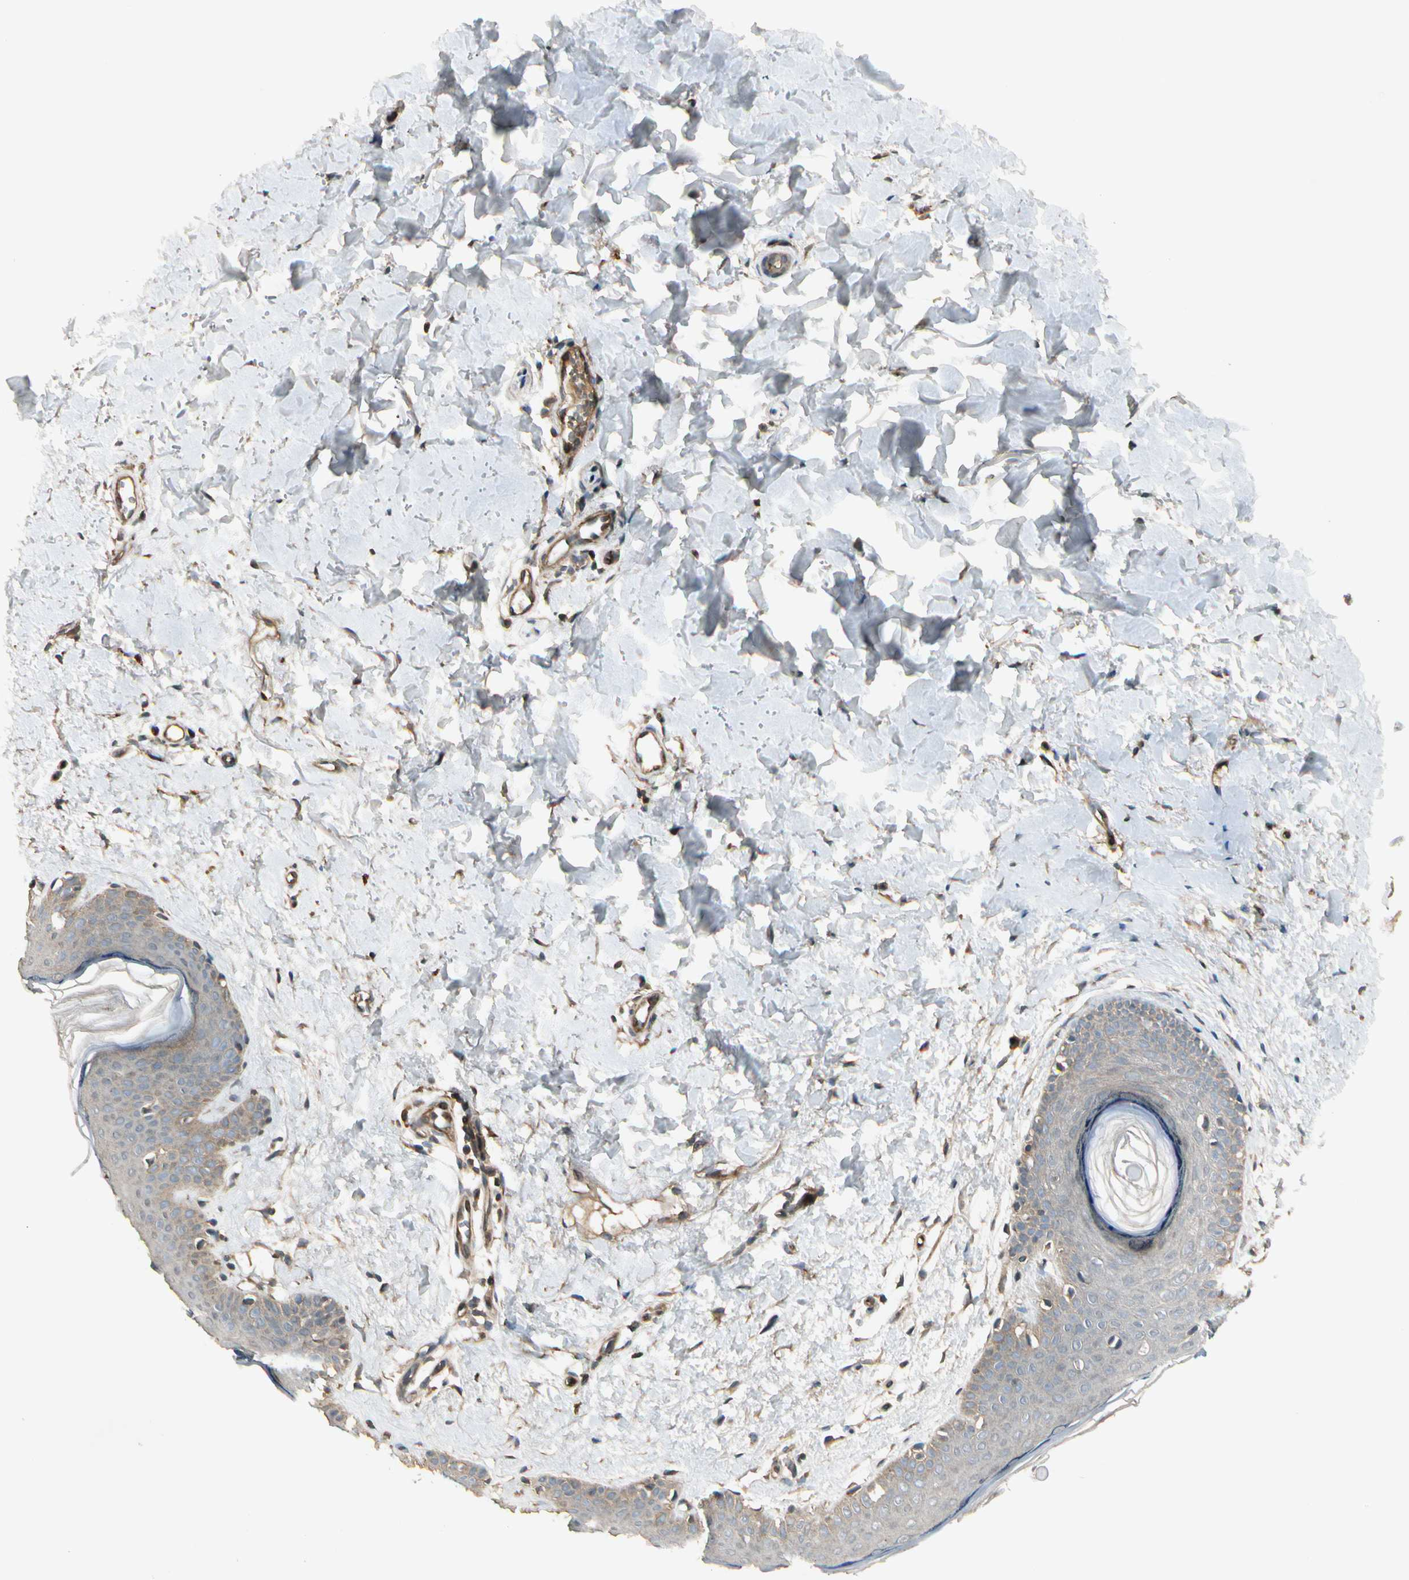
{"staining": {"intensity": "moderate", "quantity": ">75%", "location": "cytoplasmic/membranous"}, "tissue": "skin", "cell_type": "Fibroblasts", "image_type": "normal", "snomed": [{"axis": "morphology", "description": "Normal tissue, NOS"}, {"axis": "topography", "description": "Skin"}], "caption": "Immunohistochemical staining of benign skin reveals >75% levels of moderate cytoplasmic/membranous protein staining in about >75% of fibroblasts.", "gene": "ACVR1", "patient": {"sex": "female", "age": 56}}